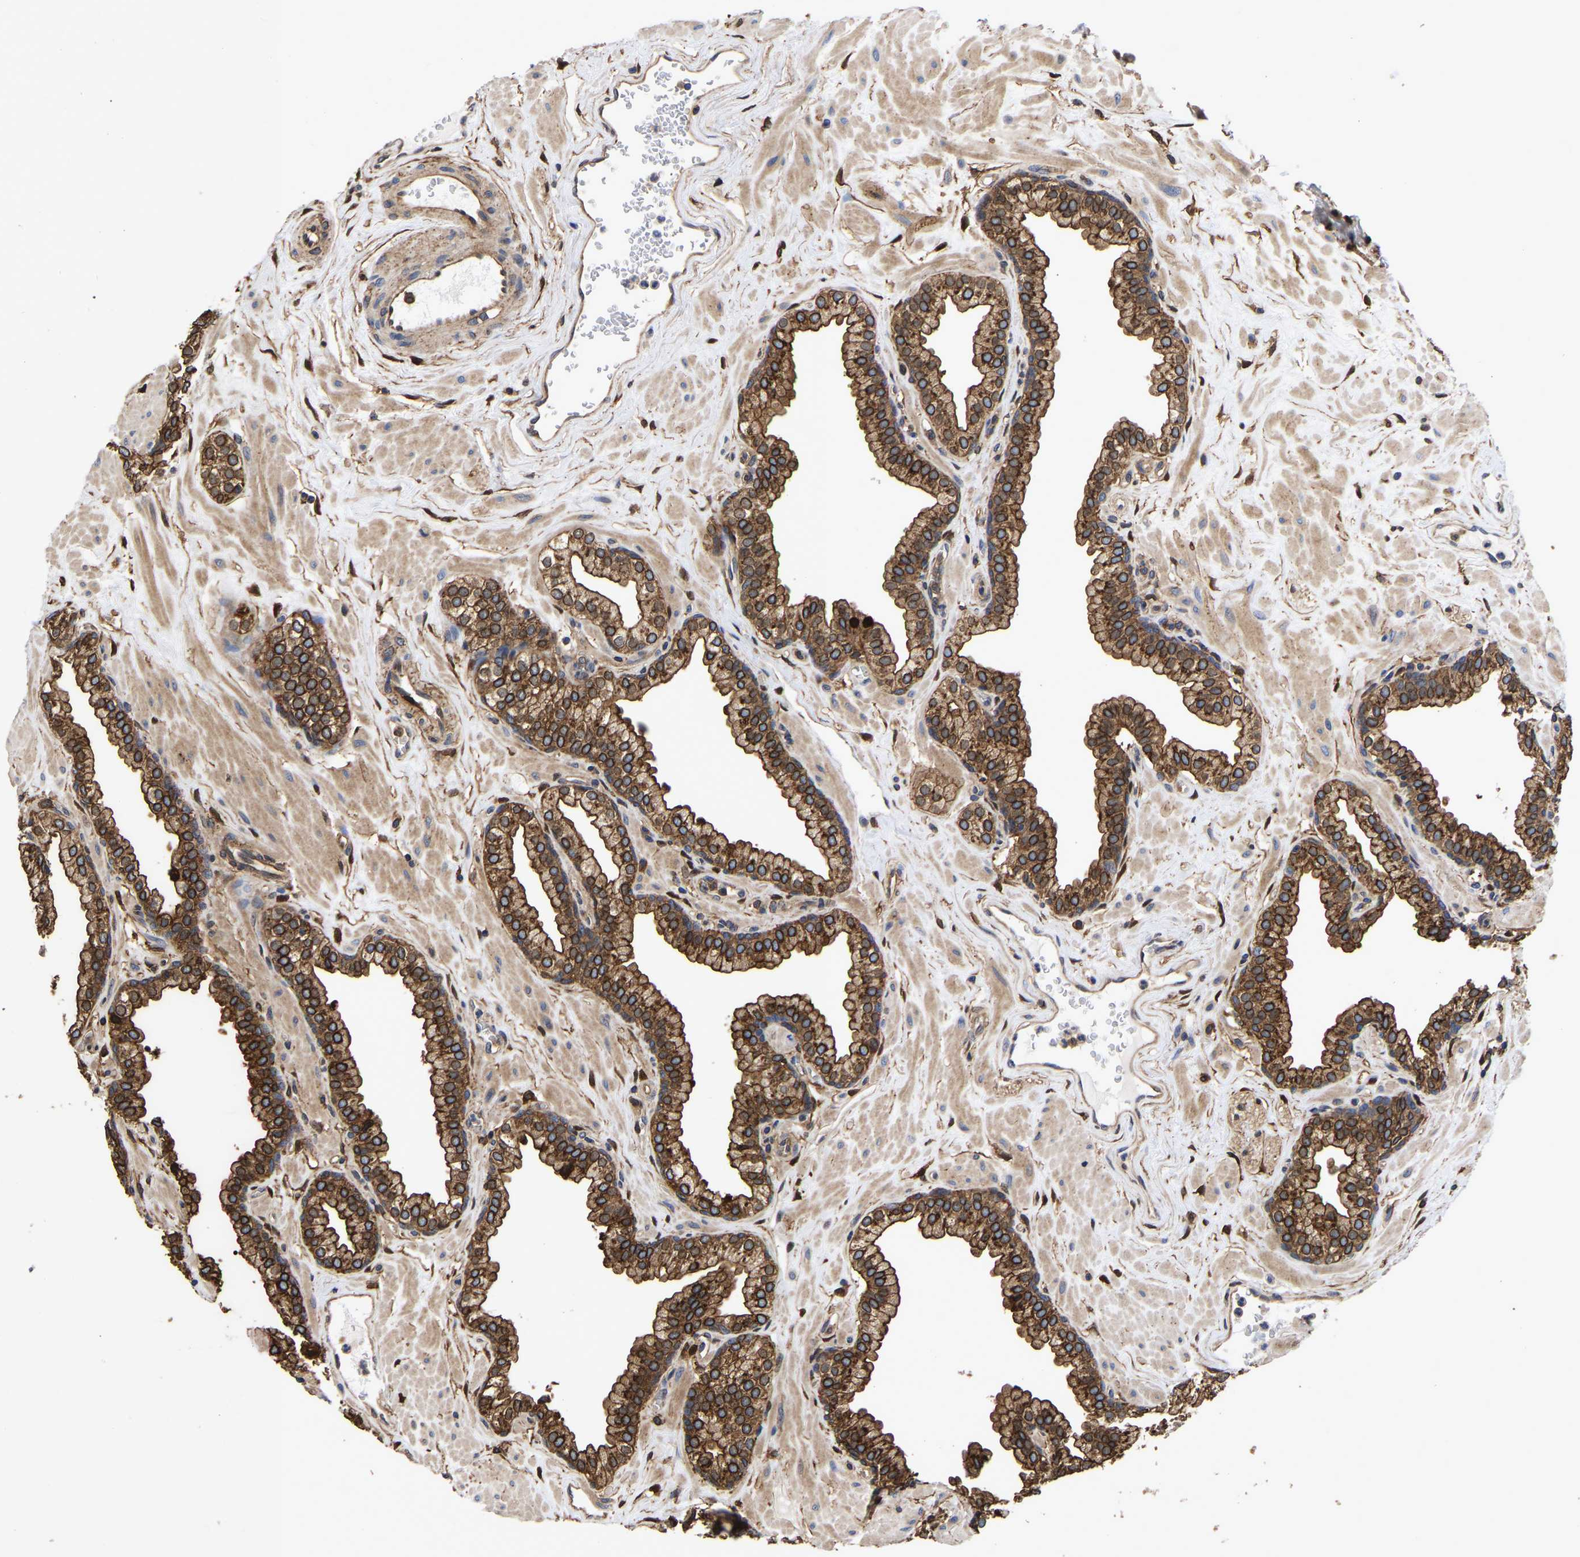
{"staining": {"intensity": "strong", "quantity": ">75%", "location": "cytoplasmic/membranous,nuclear"}, "tissue": "prostate", "cell_type": "Glandular cells", "image_type": "normal", "snomed": [{"axis": "morphology", "description": "Normal tissue, NOS"}, {"axis": "morphology", "description": "Urothelial carcinoma, Low grade"}, {"axis": "topography", "description": "Urinary bladder"}, {"axis": "topography", "description": "Prostate"}], "caption": "Protein analysis of benign prostate reveals strong cytoplasmic/membranous,nuclear staining in about >75% of glandular cells.", "gene": "LIF", "patient": {"sex": "male", "age": 60}}